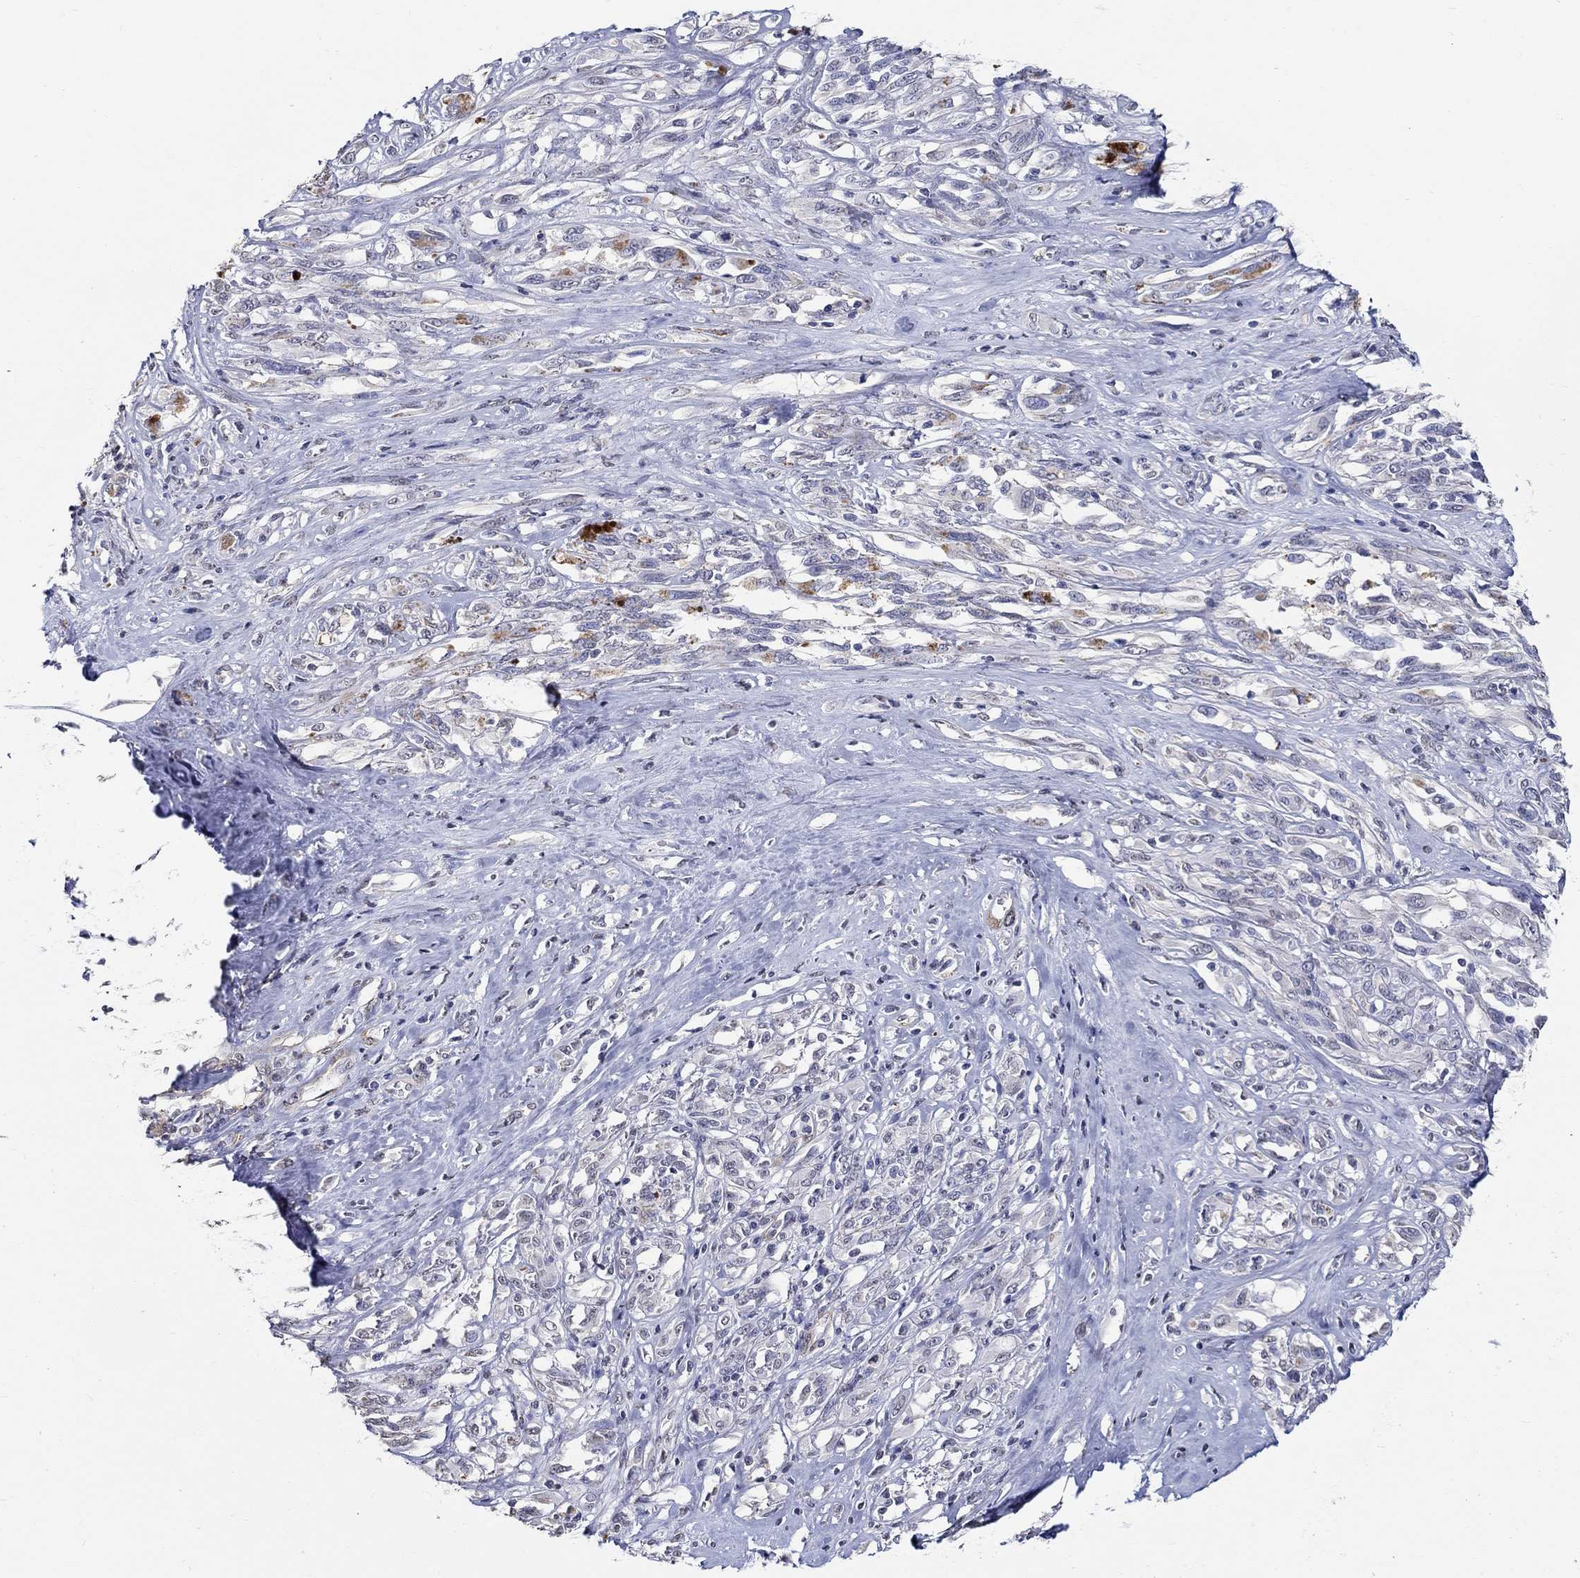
{"staining": {"intensity": "negative", "quantity": "none", "location": "none"}, "tissue": "melanoma", "cell_type": "Tumor cells", "image_type": "cancer", "snomed": [{"axis": "morphology", "description": "Malignant melanoma, NOS"}, {"axis": "topography", "description": "Skin"}], "caption": "The micrograph exhibits no significant staining in tumor cells of malignant melanoma.", "gene": "PDE1B", "patient": {"sex": "female", "age": 91}}